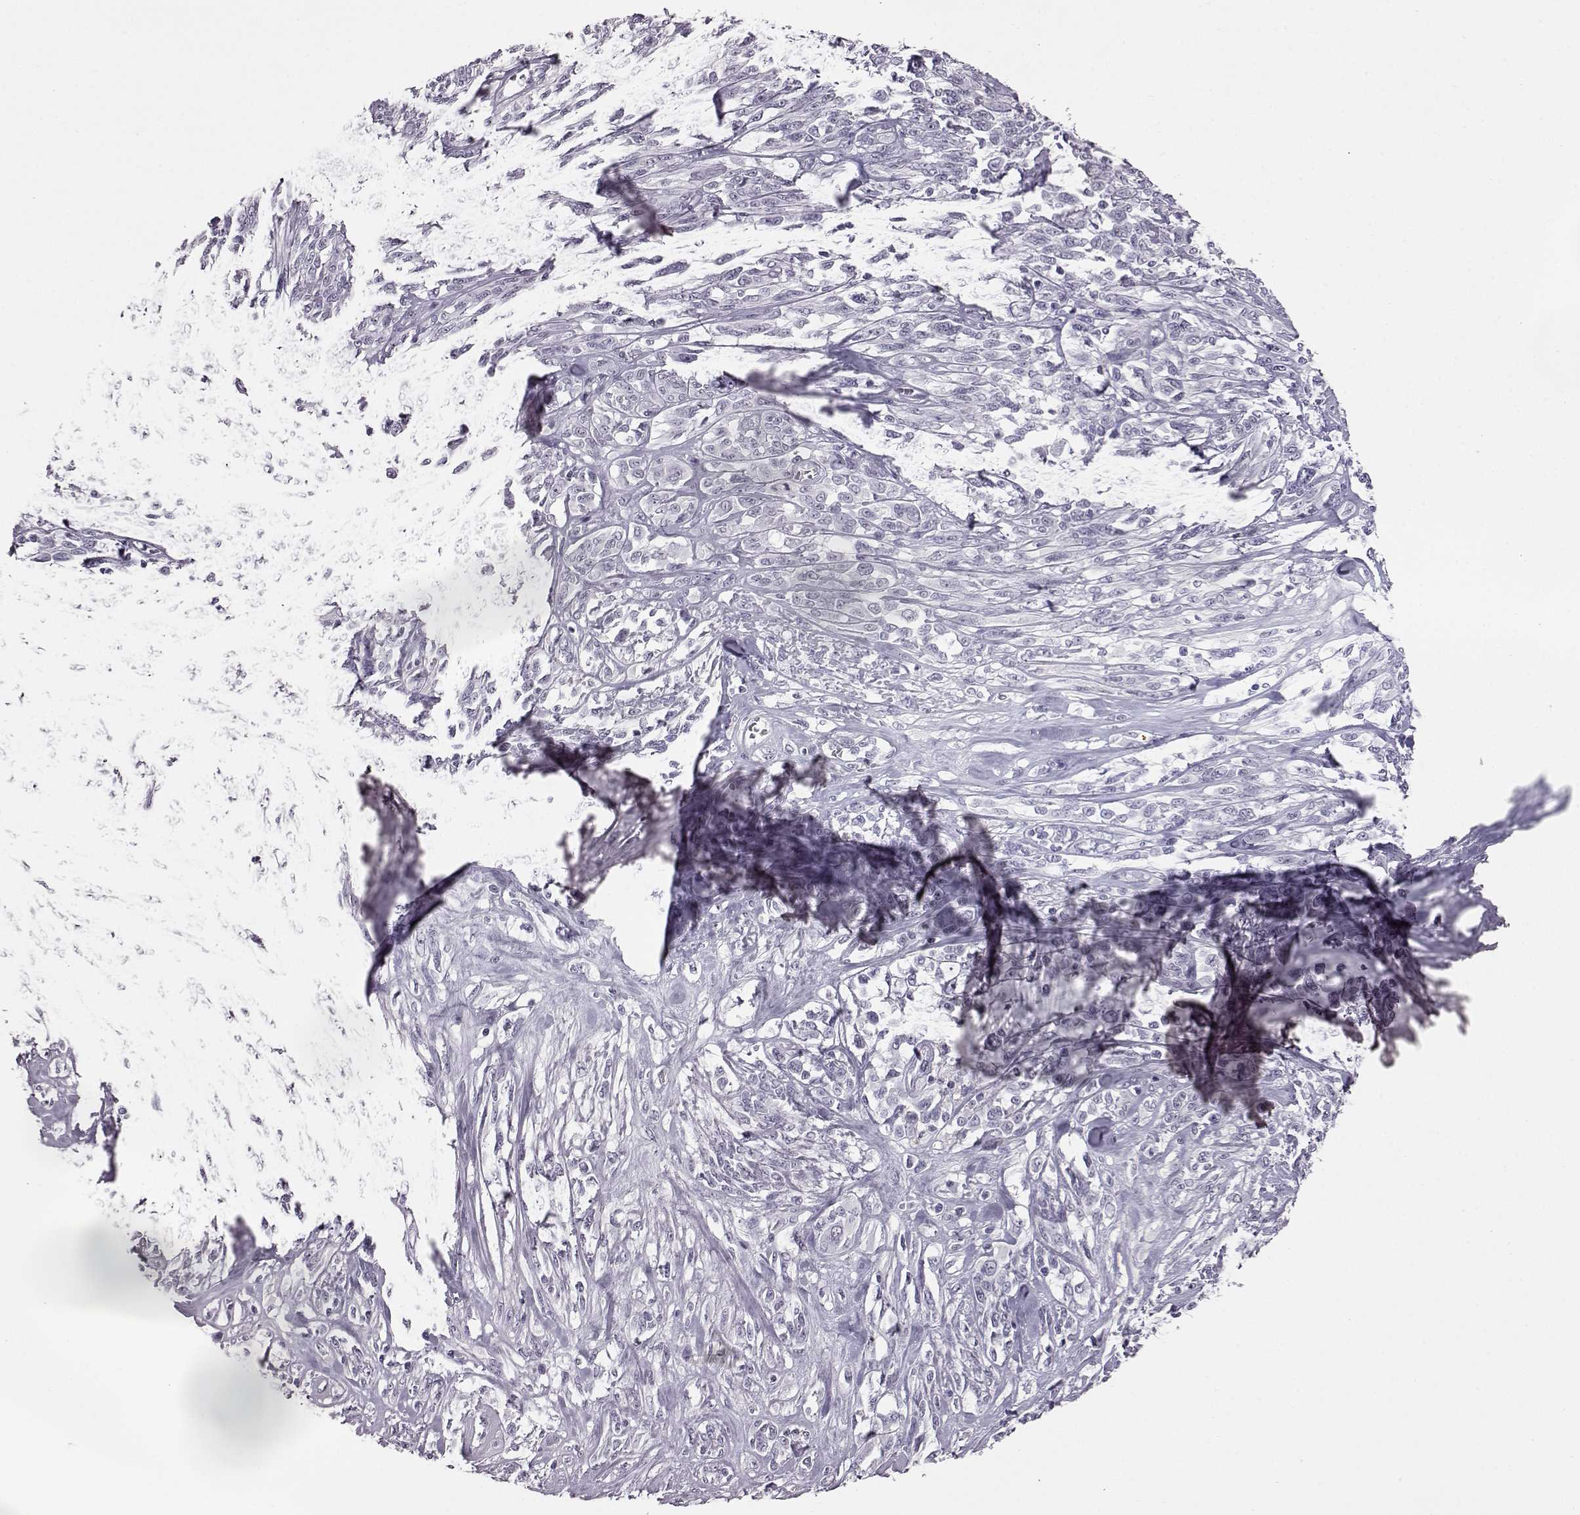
{"staining": {"intensity": "negative", "quantity": "none", "location": "none"}, "tissue": "melanoma", "cell_type": "Tumor cells", "image_type": "cancer", "snomed": [{"axis": "morphology", "description": "Malignant melanoma, NOS"}, {"axis": "topography", "description": "Skin"}], "caption": "This is an IHC image of human malignant melanoma. There is no staining in tumor cells.", "gene": "ADGRG2", "patient": {"sex": "female", "age": 91}}